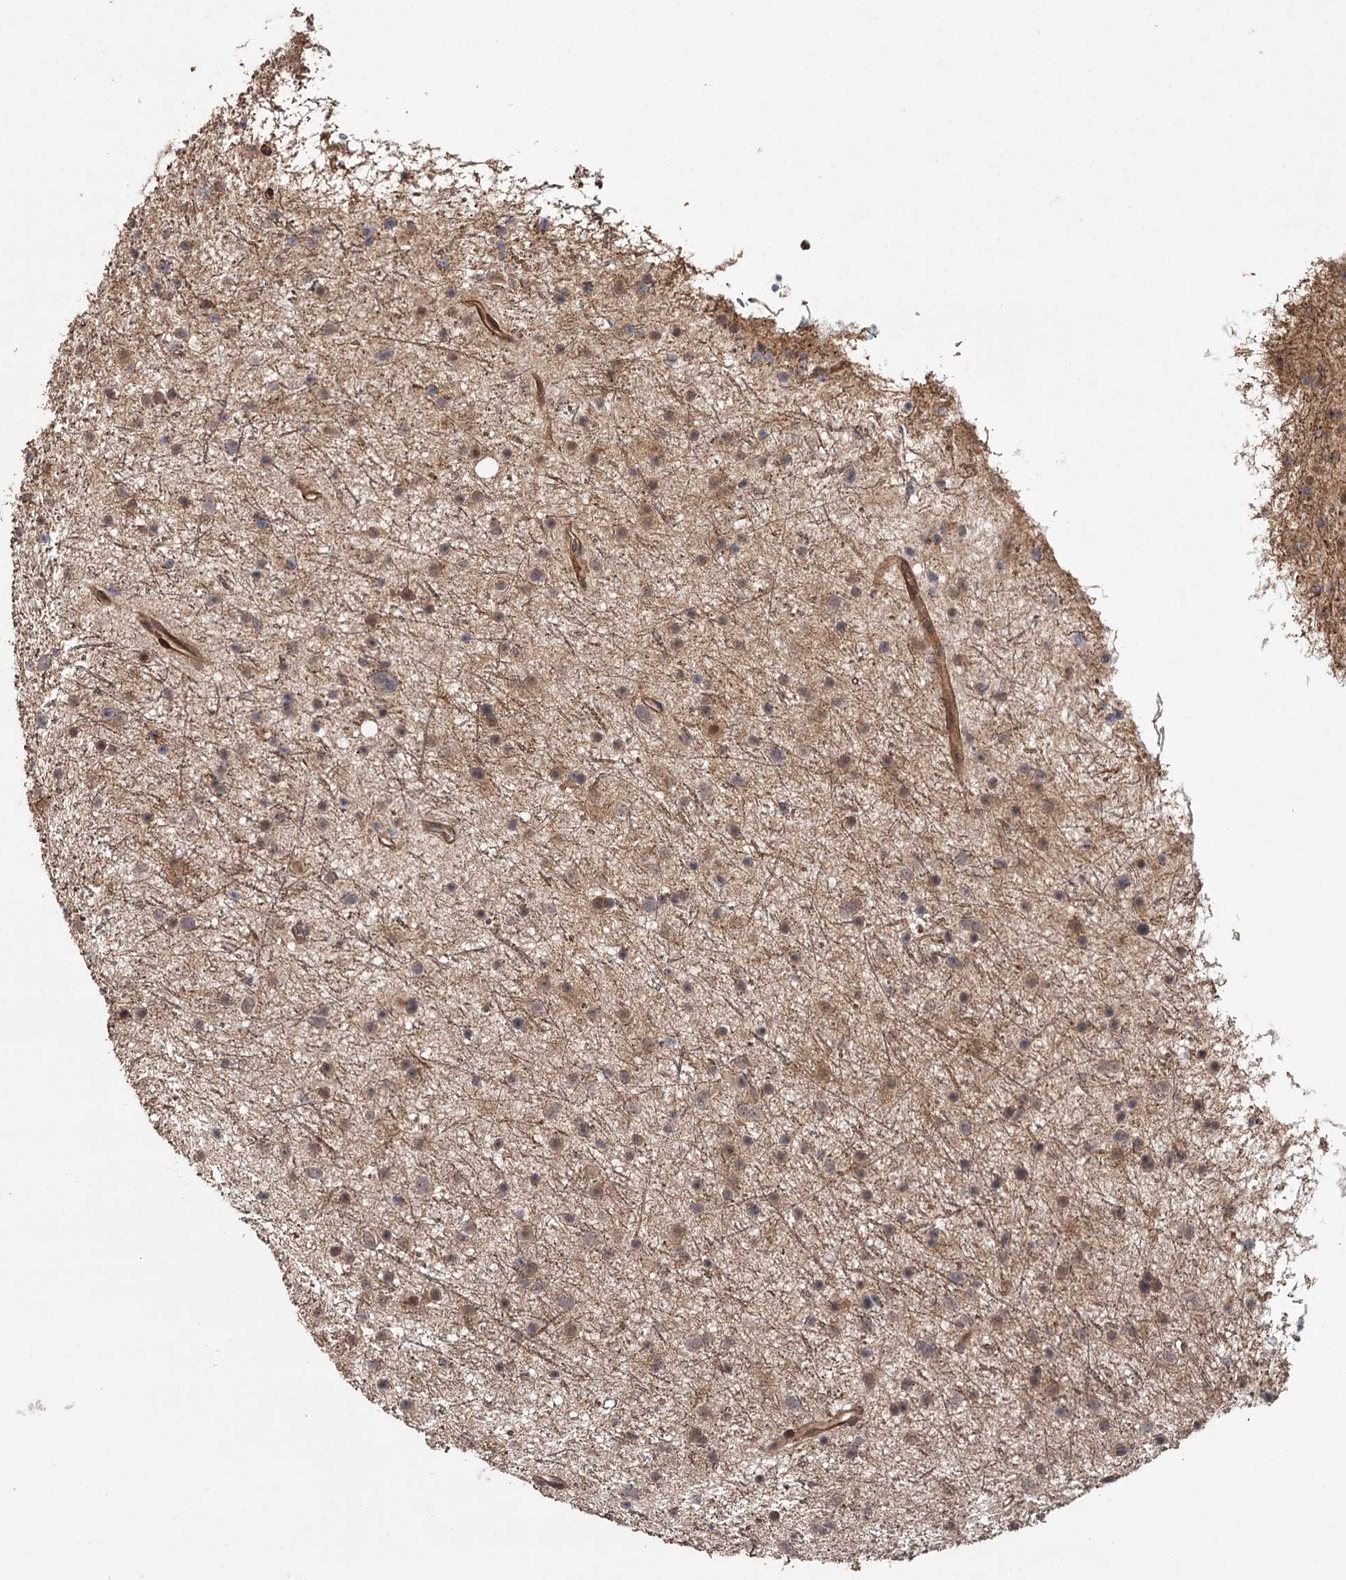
{"staining": {"intensity": "weak", "quantity": "<25%", "location": "cytoplasmic/membranous"}, "tissue": "glioma", "cell_type": "Tumor cells", "image_type": "cancer", "snomed": [{"axis": "morphology", "description": "Glioma, malignant, Low grade"}, {"axis": "topography", "description": "Cerebral cortex"}], "caption": "Tumor cells are negative for protein expression in human low-grade glioma (malignant).", "gene": "CDC42EP2", "patient": {"sex": "female", "age": 39}}